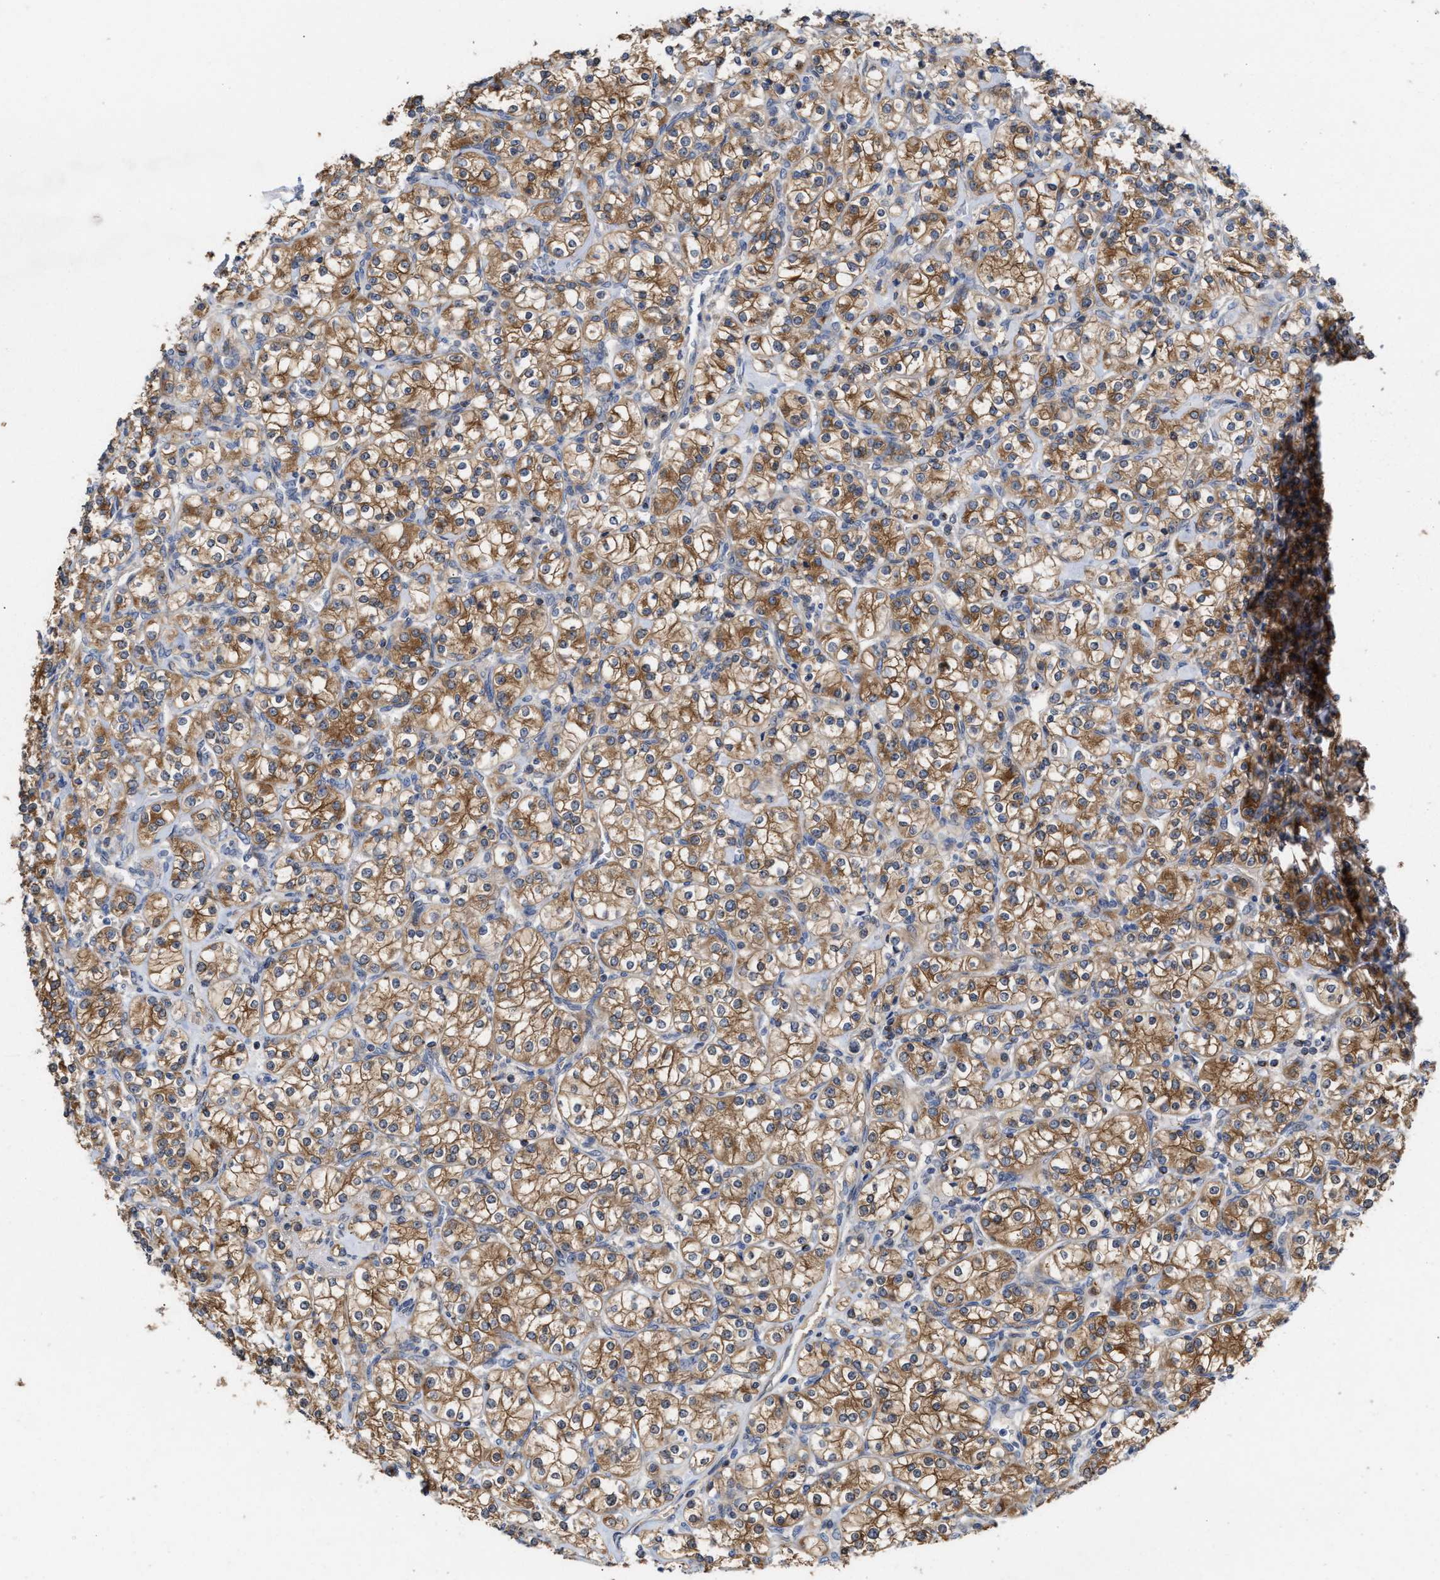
{"staining": {"intensity": "moderate", "quantity": ">75%", "location": "cytoplasmic/membranous"}, "tissue": "renal cancer", "cell_type": "Tumor cells", "image_type": "cancer", "snomed": [{"axis": "morphology", "description": "Adenocarcinoma, NOS"}, {"axis": "topography", "description": "Kidney"}], "caption": "The immunohistochemical stain shows moderate cytoplasmic/membranous expression in tumor cells of renal cancer tissue.", "gene": "BBLN", "patient": {"sex": "male", "age": 77}}